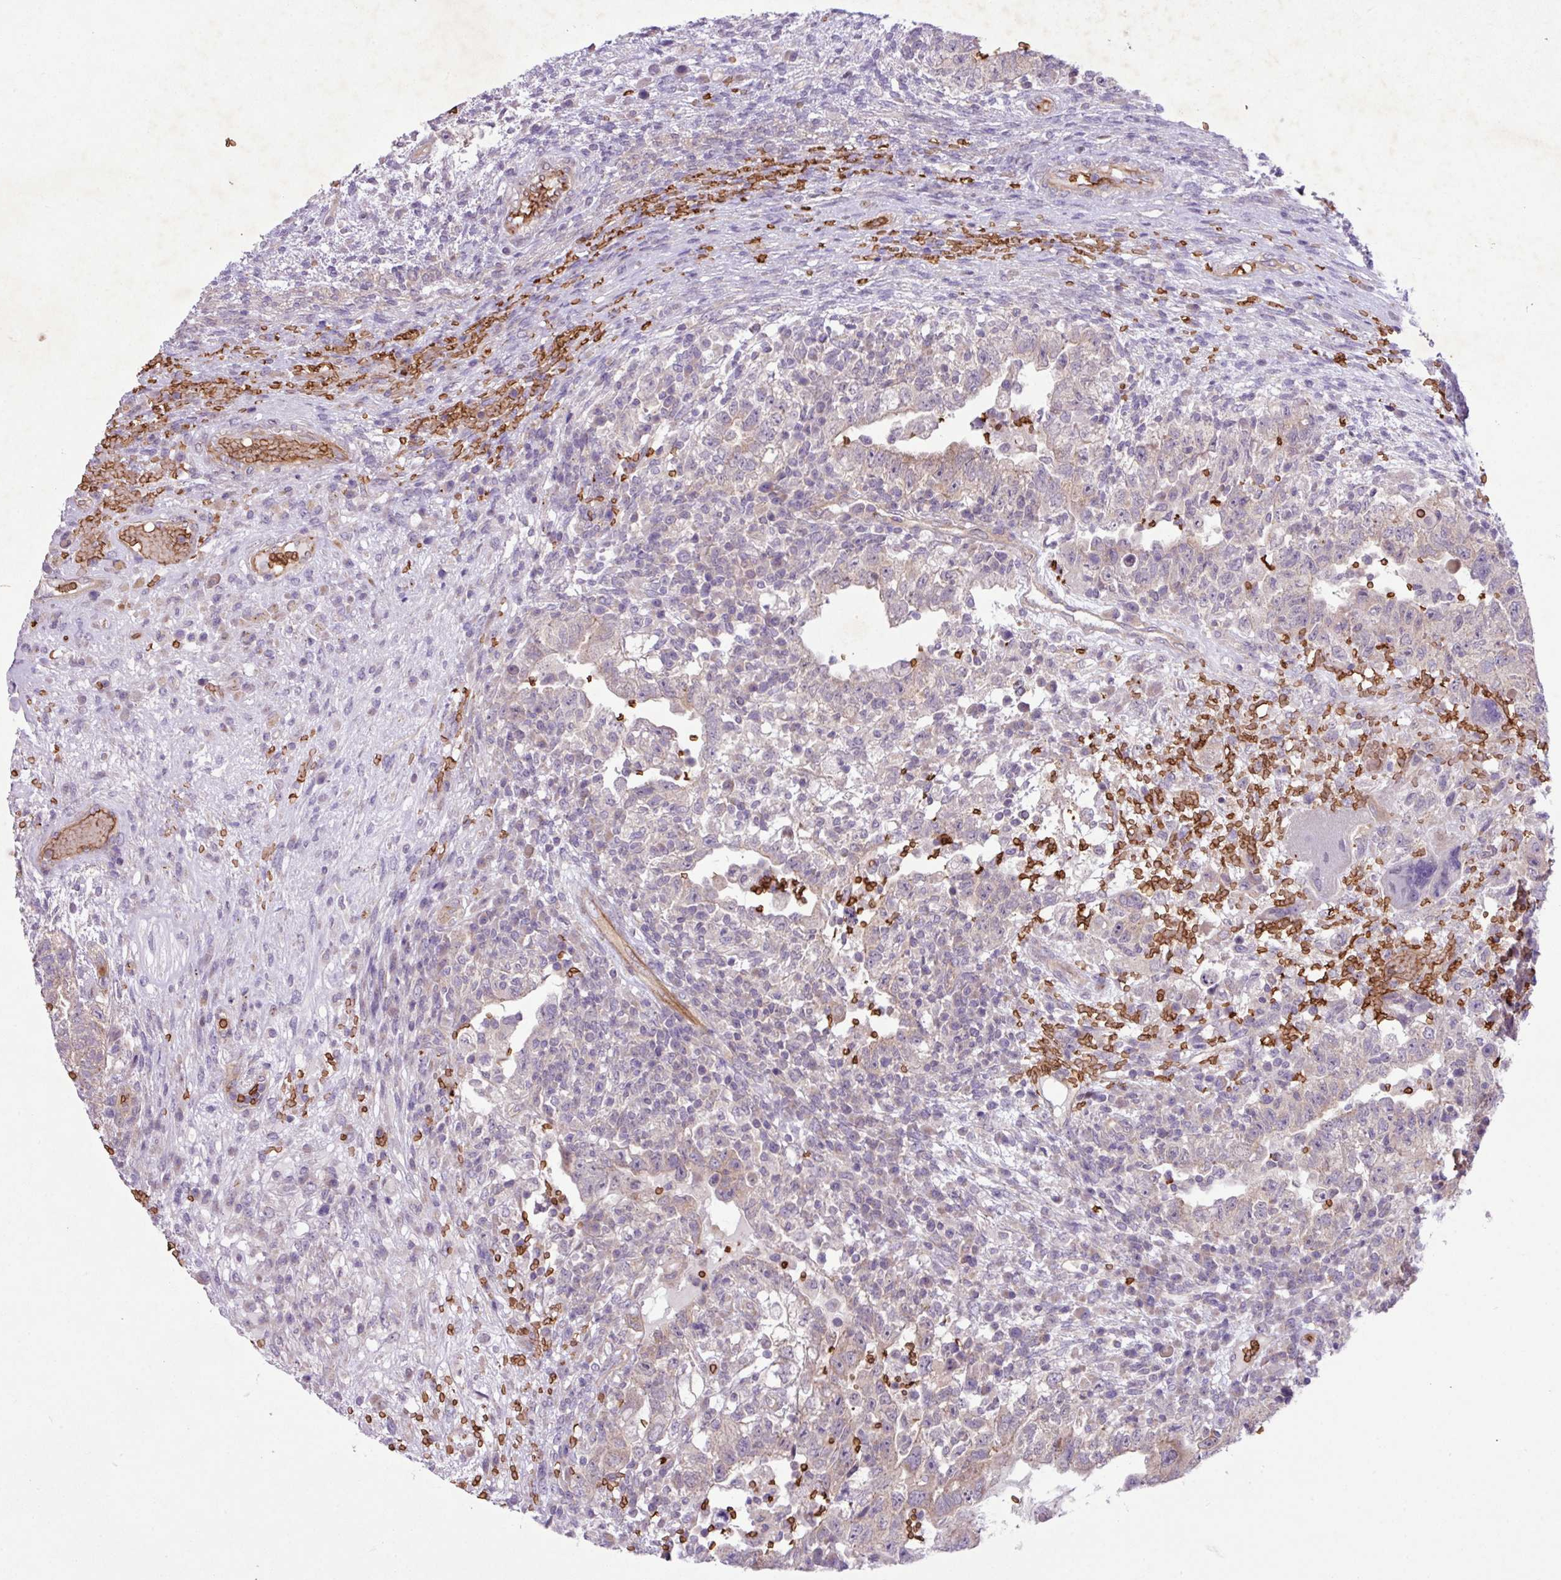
{"staining": {"intensity": "negative", "quantity": "none", "location": "none"}, "tissue": "testis cancer", "cell_type": "Tumor cells", "image_type": "cancer", "snomed": [{"axis": "morphology", "description": "Carcinoma, Embryonal, NOS"}, {"axis": "topography", "description": "Testis"}], "caption": "An image of testis cancer stained for a protein exhibits no brown staining in tumor cells.", "gene": "RAD21L1", "patient": {"sex": "male", "age": 26}}